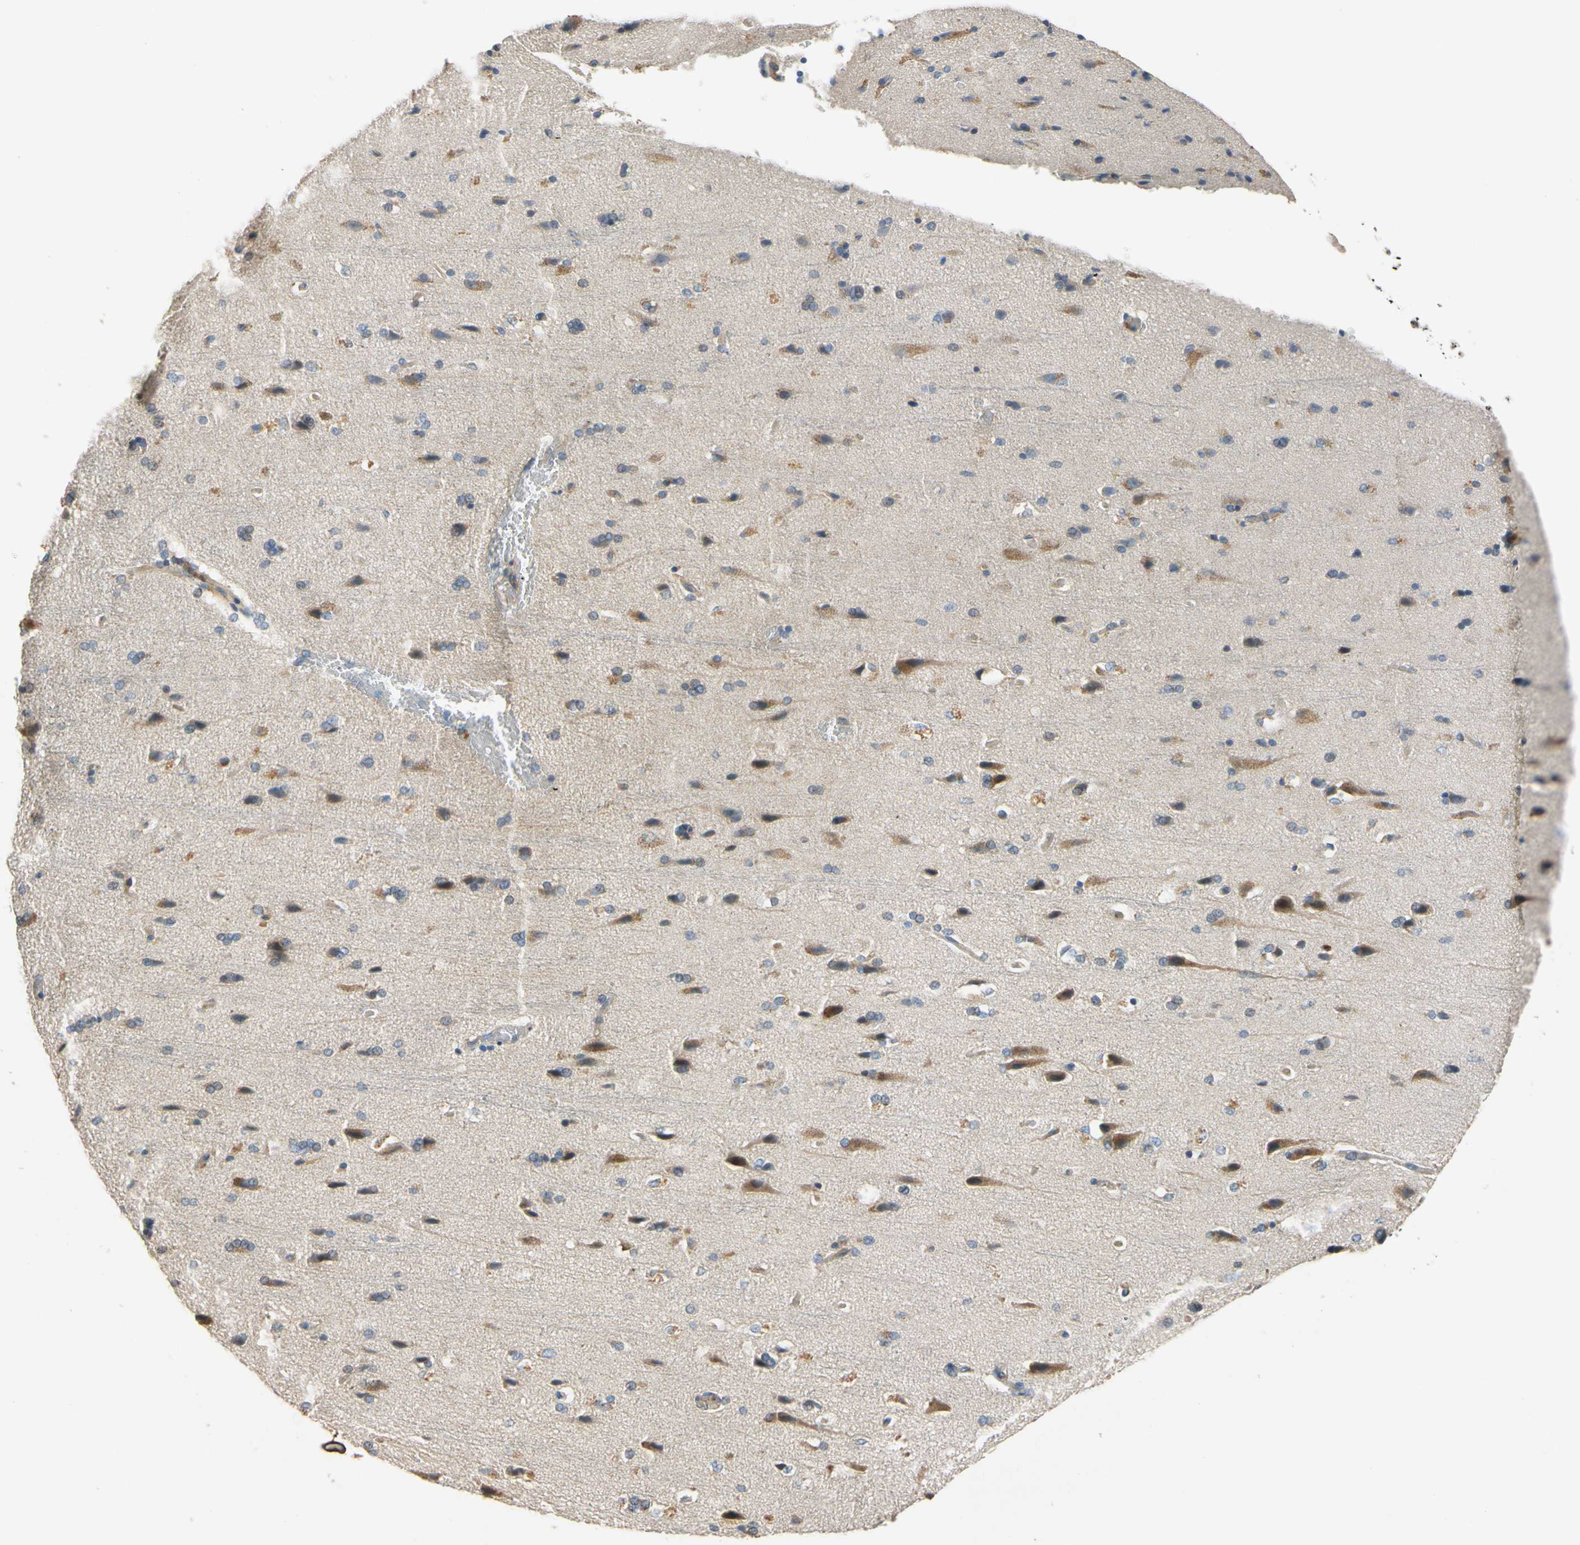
{"staining": {"intensity": "weak", "quantity": "25%-75%", "location": "cytoplasmic/membranous"}, "tissue": "cerebral cortex", "cell_type": "Endothelial cells", "image_type": "normal", "snomed": [{"axis": "morphology", "description": "Normal tissue, NOS"}, {"axis": "topography", "description": "Cerebral cortex"}], "caption": "This is an image of IHC staining of normal cerebral cortex, which shows weak positivity in the cytoplasmic/membranous of endothelial cells.", "gene": "SIGLEC5", "patient": {"sex": "male", "age": 62}}